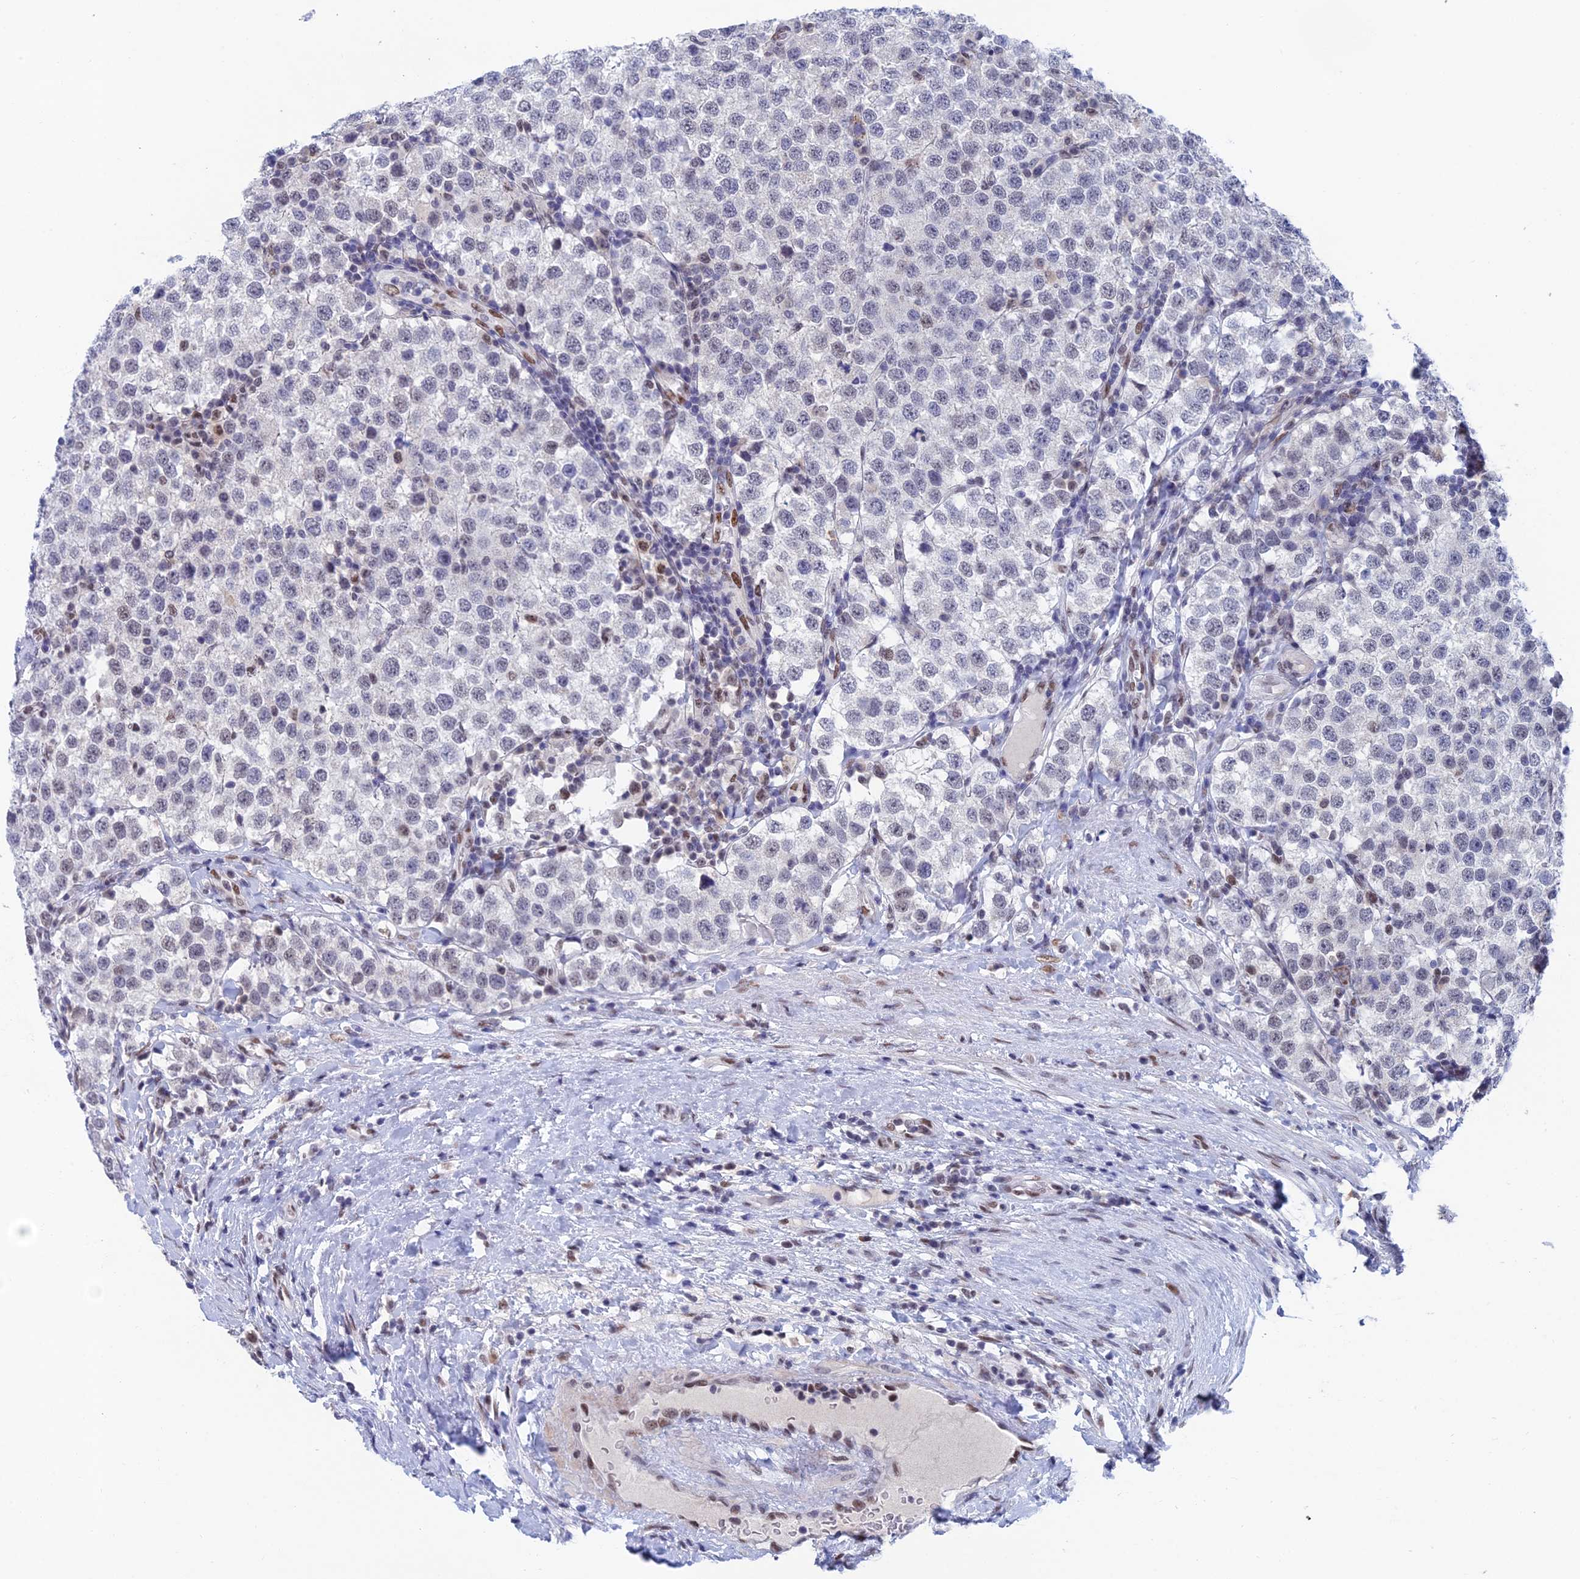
{"staining": {"intensity": "negative", "quantity": "none", "location": "none"}, "tissue": "testis cancer", "cell_type": "Tumor cells", "image_type": "cancer", "snomed": [{"axis": "morphology", "description": "Seminoma, NOS"}, {"axis": "topography", "description": "Testis"}], "caption": "A photomicrograph of human testis cancer is negative for staining in tumor cells.", "gene": "NABP2", "patient": {"sex": "male", "age": 34}}